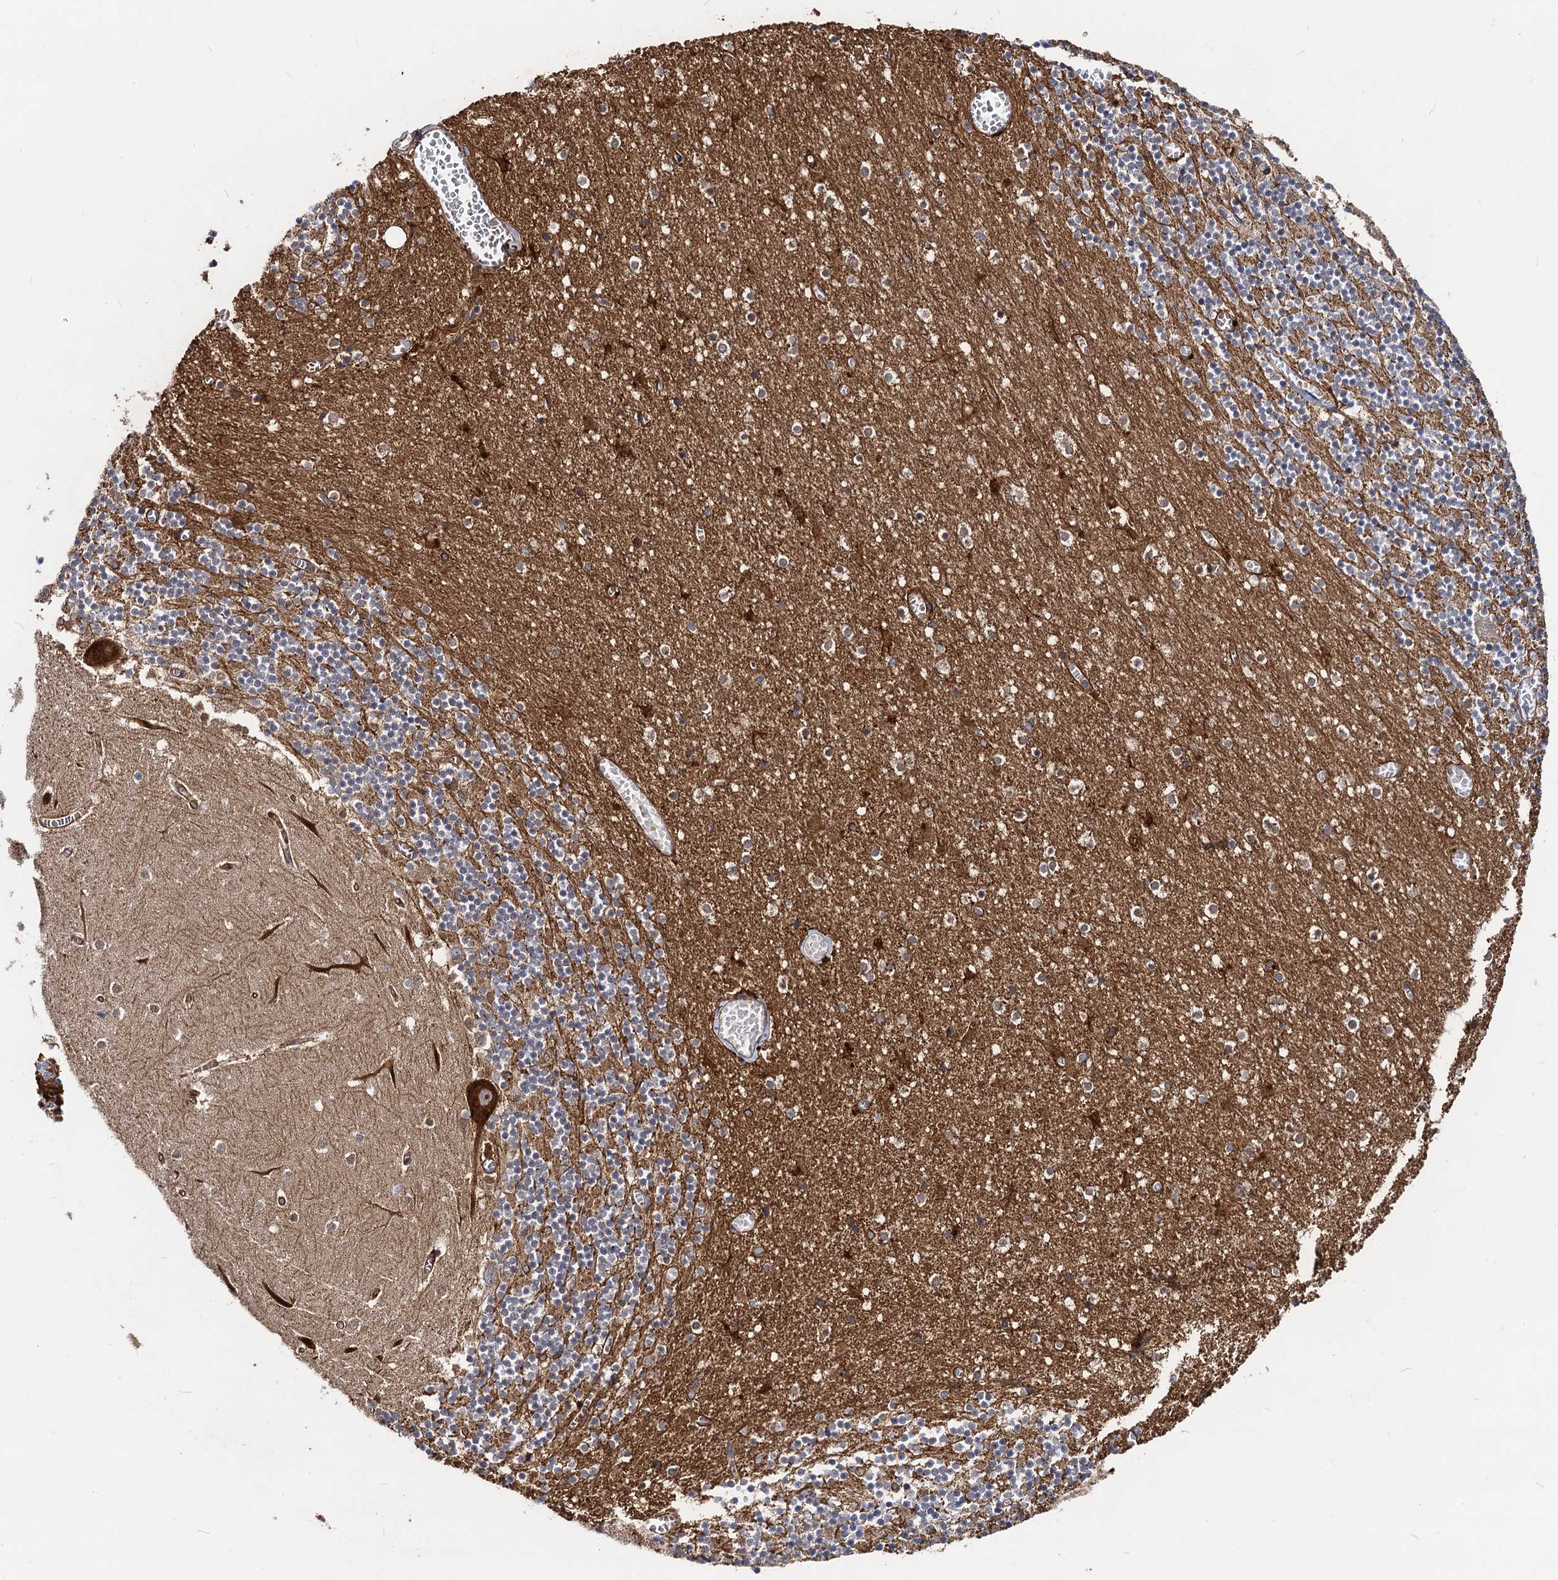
{"staining": {"intensity": "weak", "quantity": "25%-75%", "location": "cytoplasmic/membranous,nuclear"}, "tissue": "cerebellum", "cell_type": "Cells in granular layer", "image_type": "normal", "snomed": [{"axis": "morphology", "description": "Normal tissue, NOS"}, {"axis": "topography", "description": "Cerebellum"}], "caption": "Protein expression analysis of unremarkable cerebellum reveals weak cytoplasmic/membranous,nuclear expression in about 25%-75% of cells in granular layer. Nuclei are stained in blue.", "gene": "CIP2A", "patient": {"sex": "female", "age": 28}}